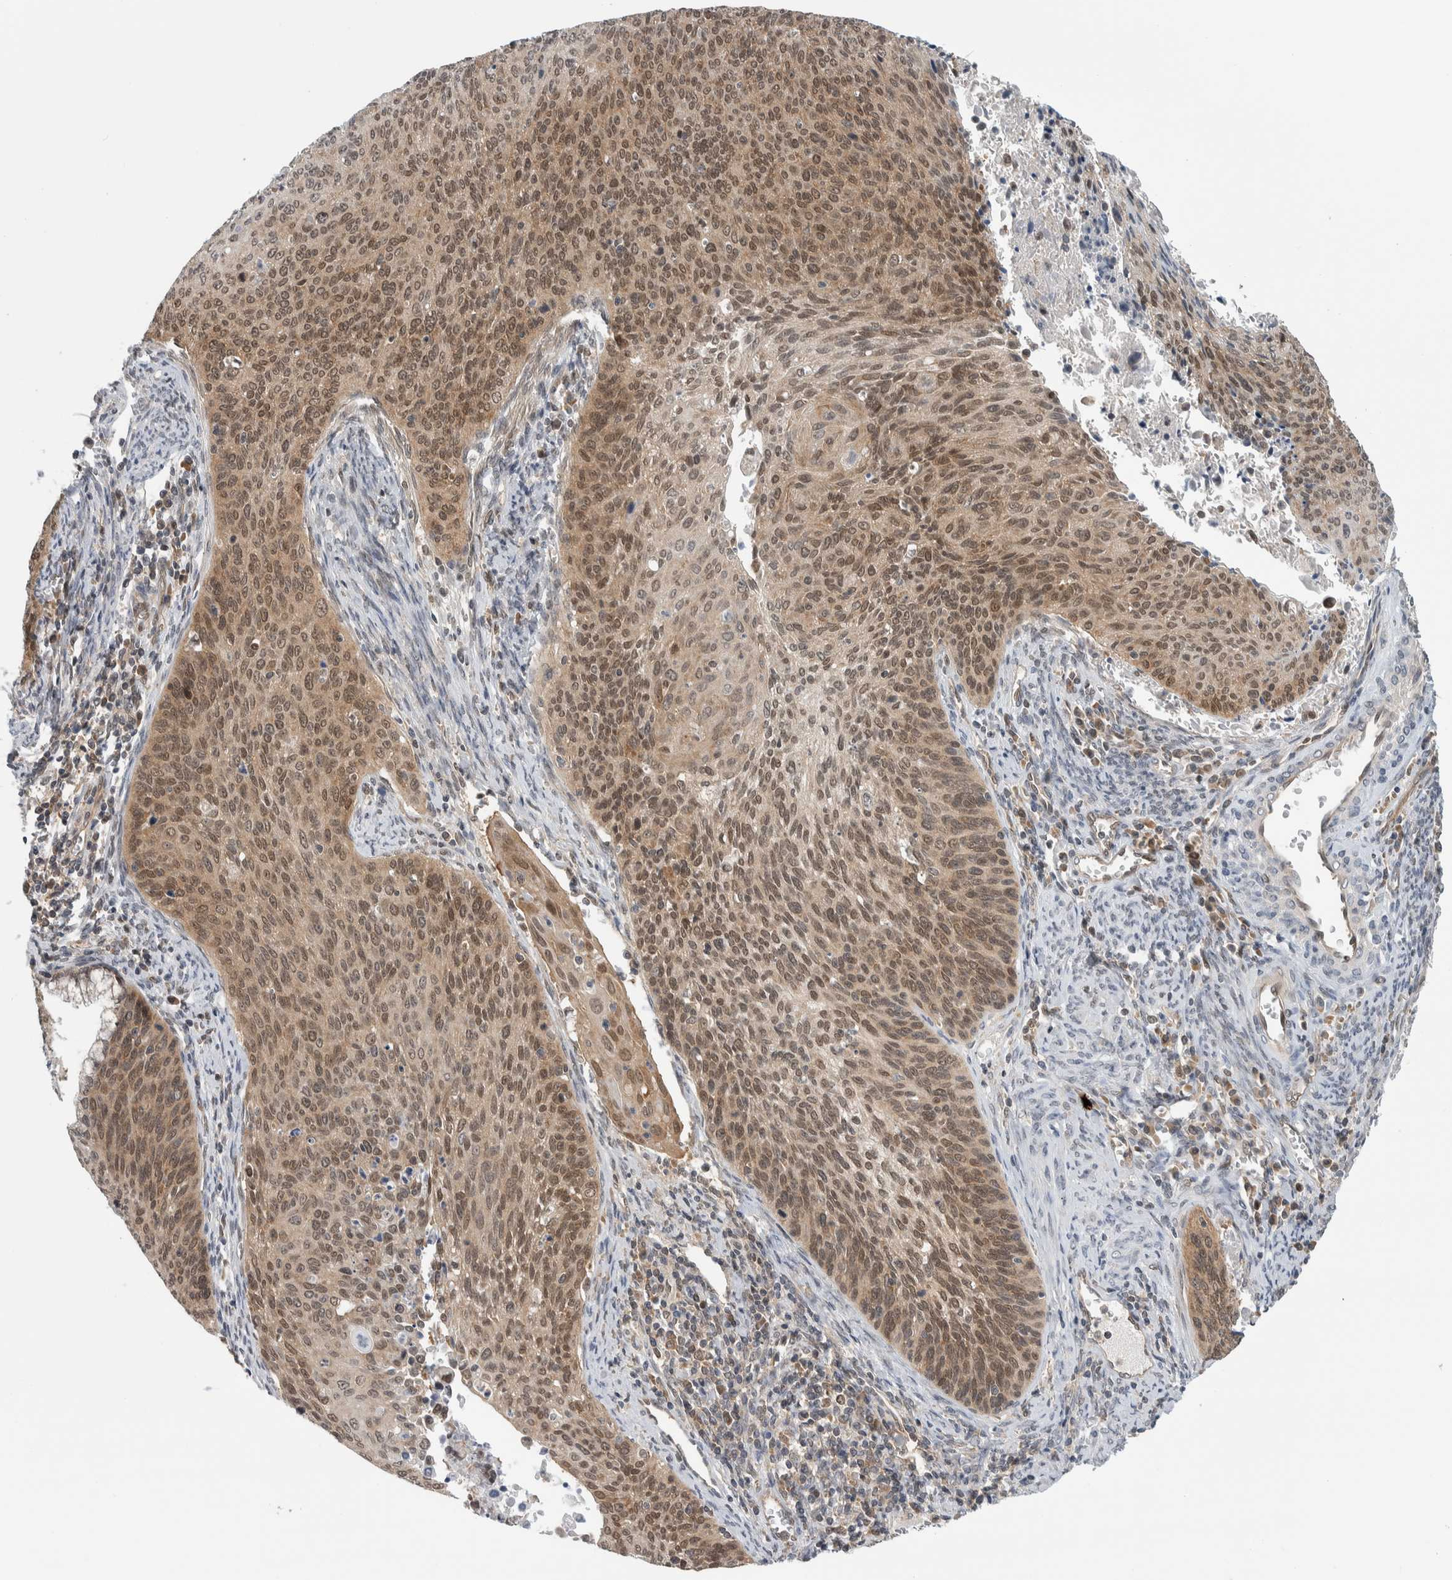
{"staining": {"intensity": "moderate", "quantity": ">75%", "location": "cytoplasmic/membranous,nuclear"}, "tissue": "cervical cancer", "cell_type": "Tumor cells", "image_type": "cancer", "snomed": [{"axis": "morphology", "description": "Squamous cell carcinoma, NOS"}, {"axis": "topography", "description": "Cervix"}], "caption": "Cervical cancer stained for a protein (brown) shows moderate cytoplasmic/membranous and nuclear positive staining in approximately >75% of tumor cells.", "gene": "CCDC43", "patient": {"sex": "female", "age": 55}}